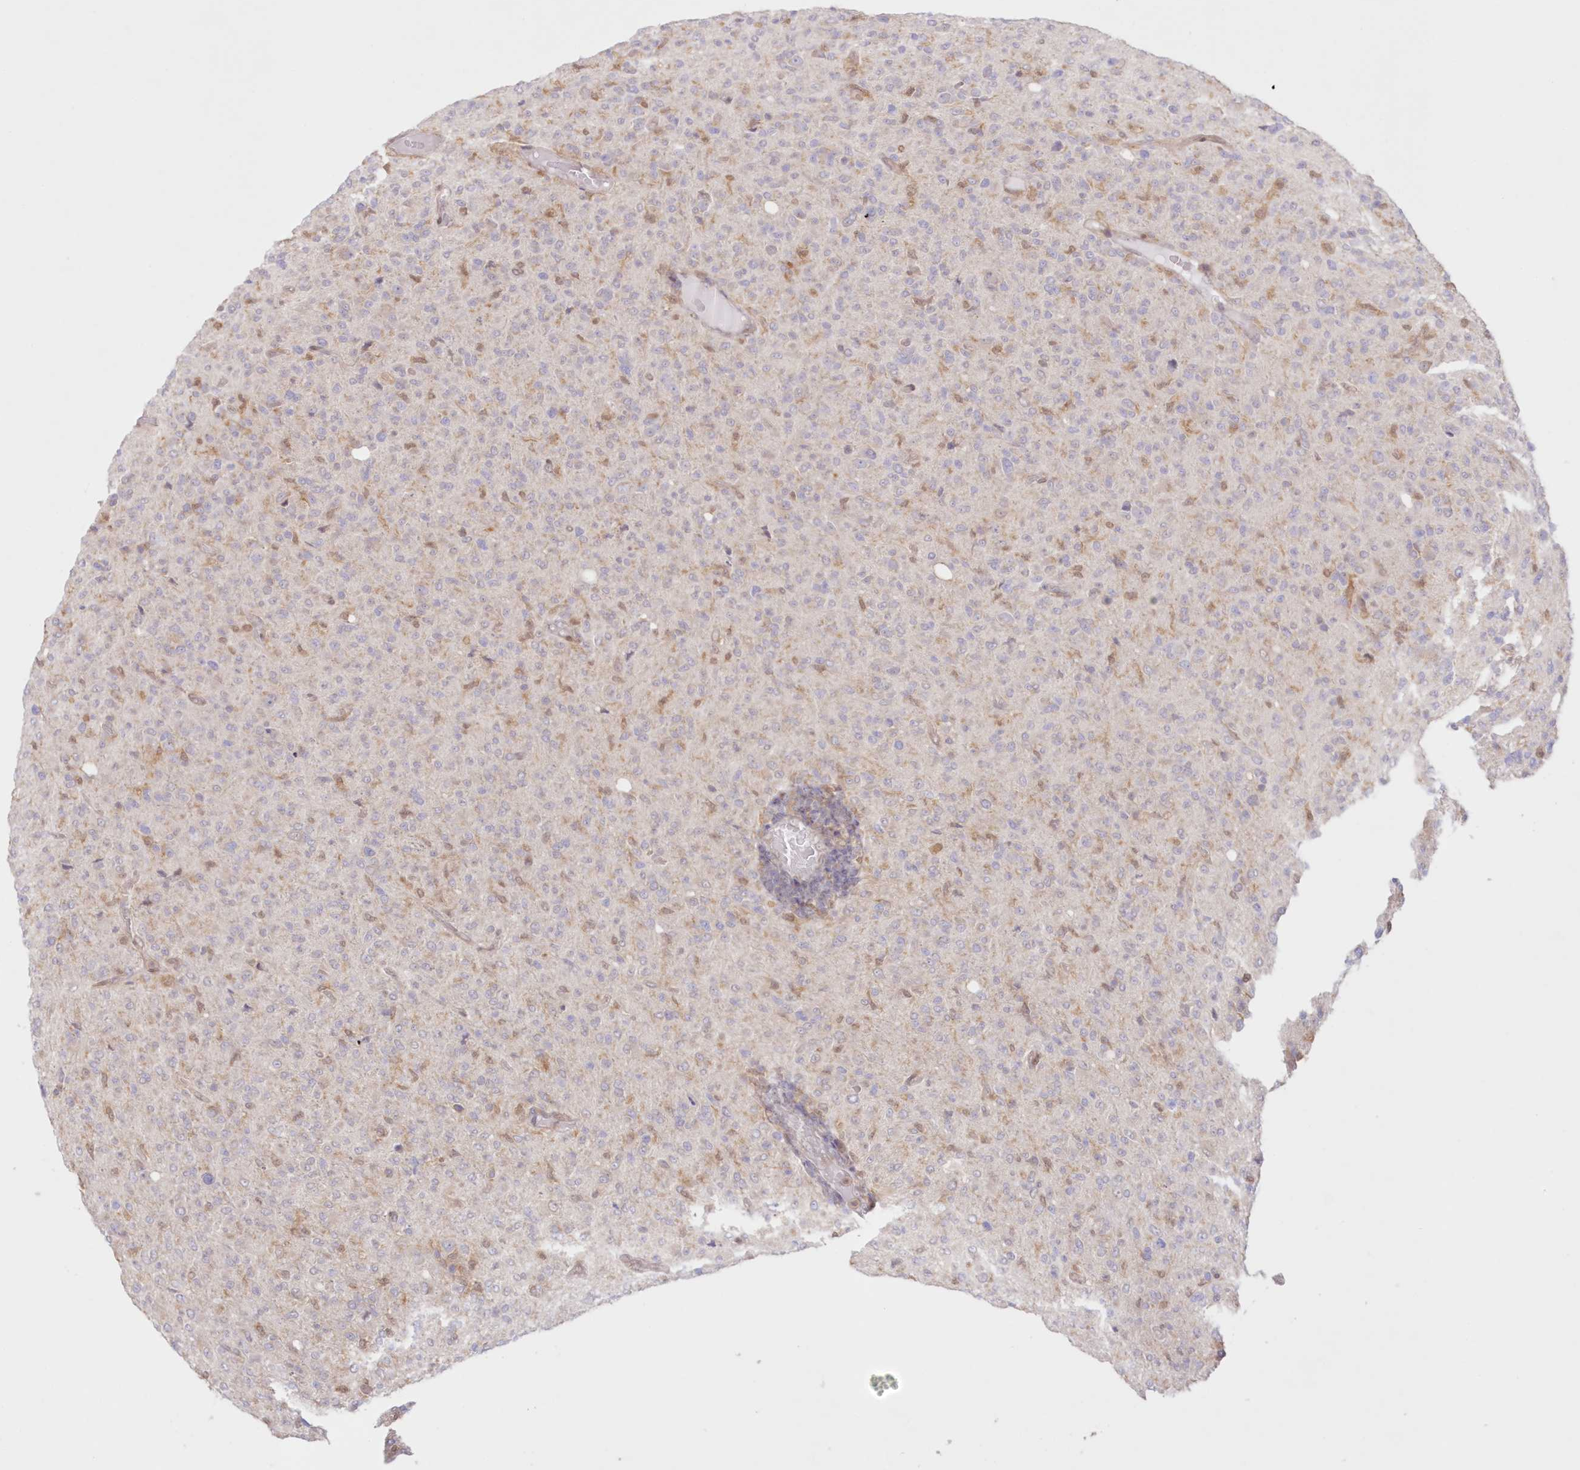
{"staining": {"intensity": "negative", "quantity": "none", "location": "none"}, "tissue": "glioma", "cell_type": "Tumor cells", "image_type": "cancer", "snomed": [{"axis": "morphology", "description": "Glioma, malignant, High grade"}, {"axis": "topography", "description": "Brain"}], "caption": "Glioma was stained to show a protein in brown. There is no significant expression in tumor cells. (Immunohistochemistry (ihc), brightfield microscopy, high magnification).", "gene": "RNPEP", "patient": {"sex": "female", "age": 57}}